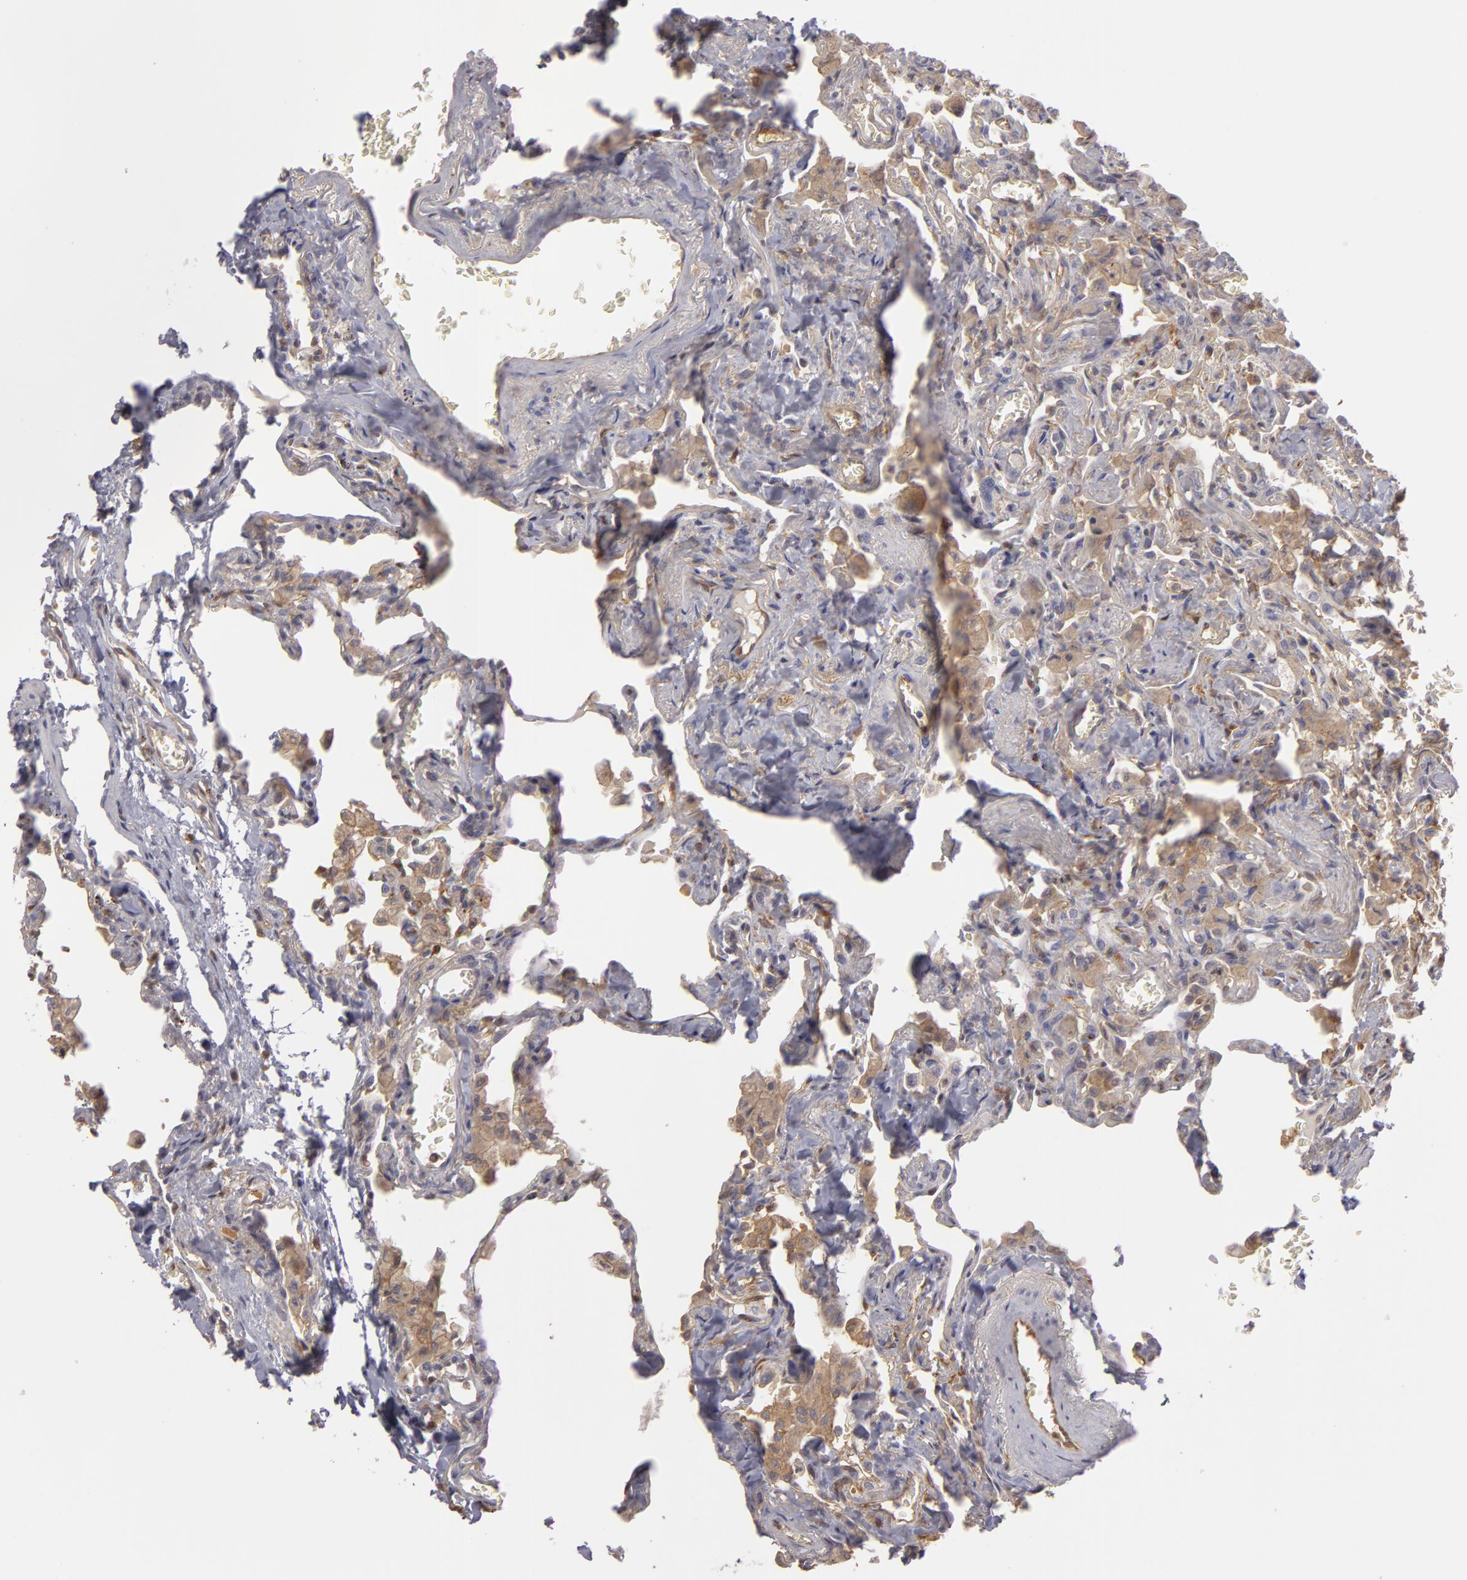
{"staining": {"intensity": "negative", "quantity": "none", "location": "none"}, "tissue": "lung", "cell_type": "Alveolar cells", "image_type": "normal", "snomed": [{"axis": "morphology", "description": "Normal tissue, NOS"}, {"axis": "topography", "description": "Lung"}], "caption": "Human lung stained for a protein using immunohistochemistry demonstrates no staining in alveolar cells.", "gene": "ZNF229", "patient": {"sex": "male", "age": 73}}